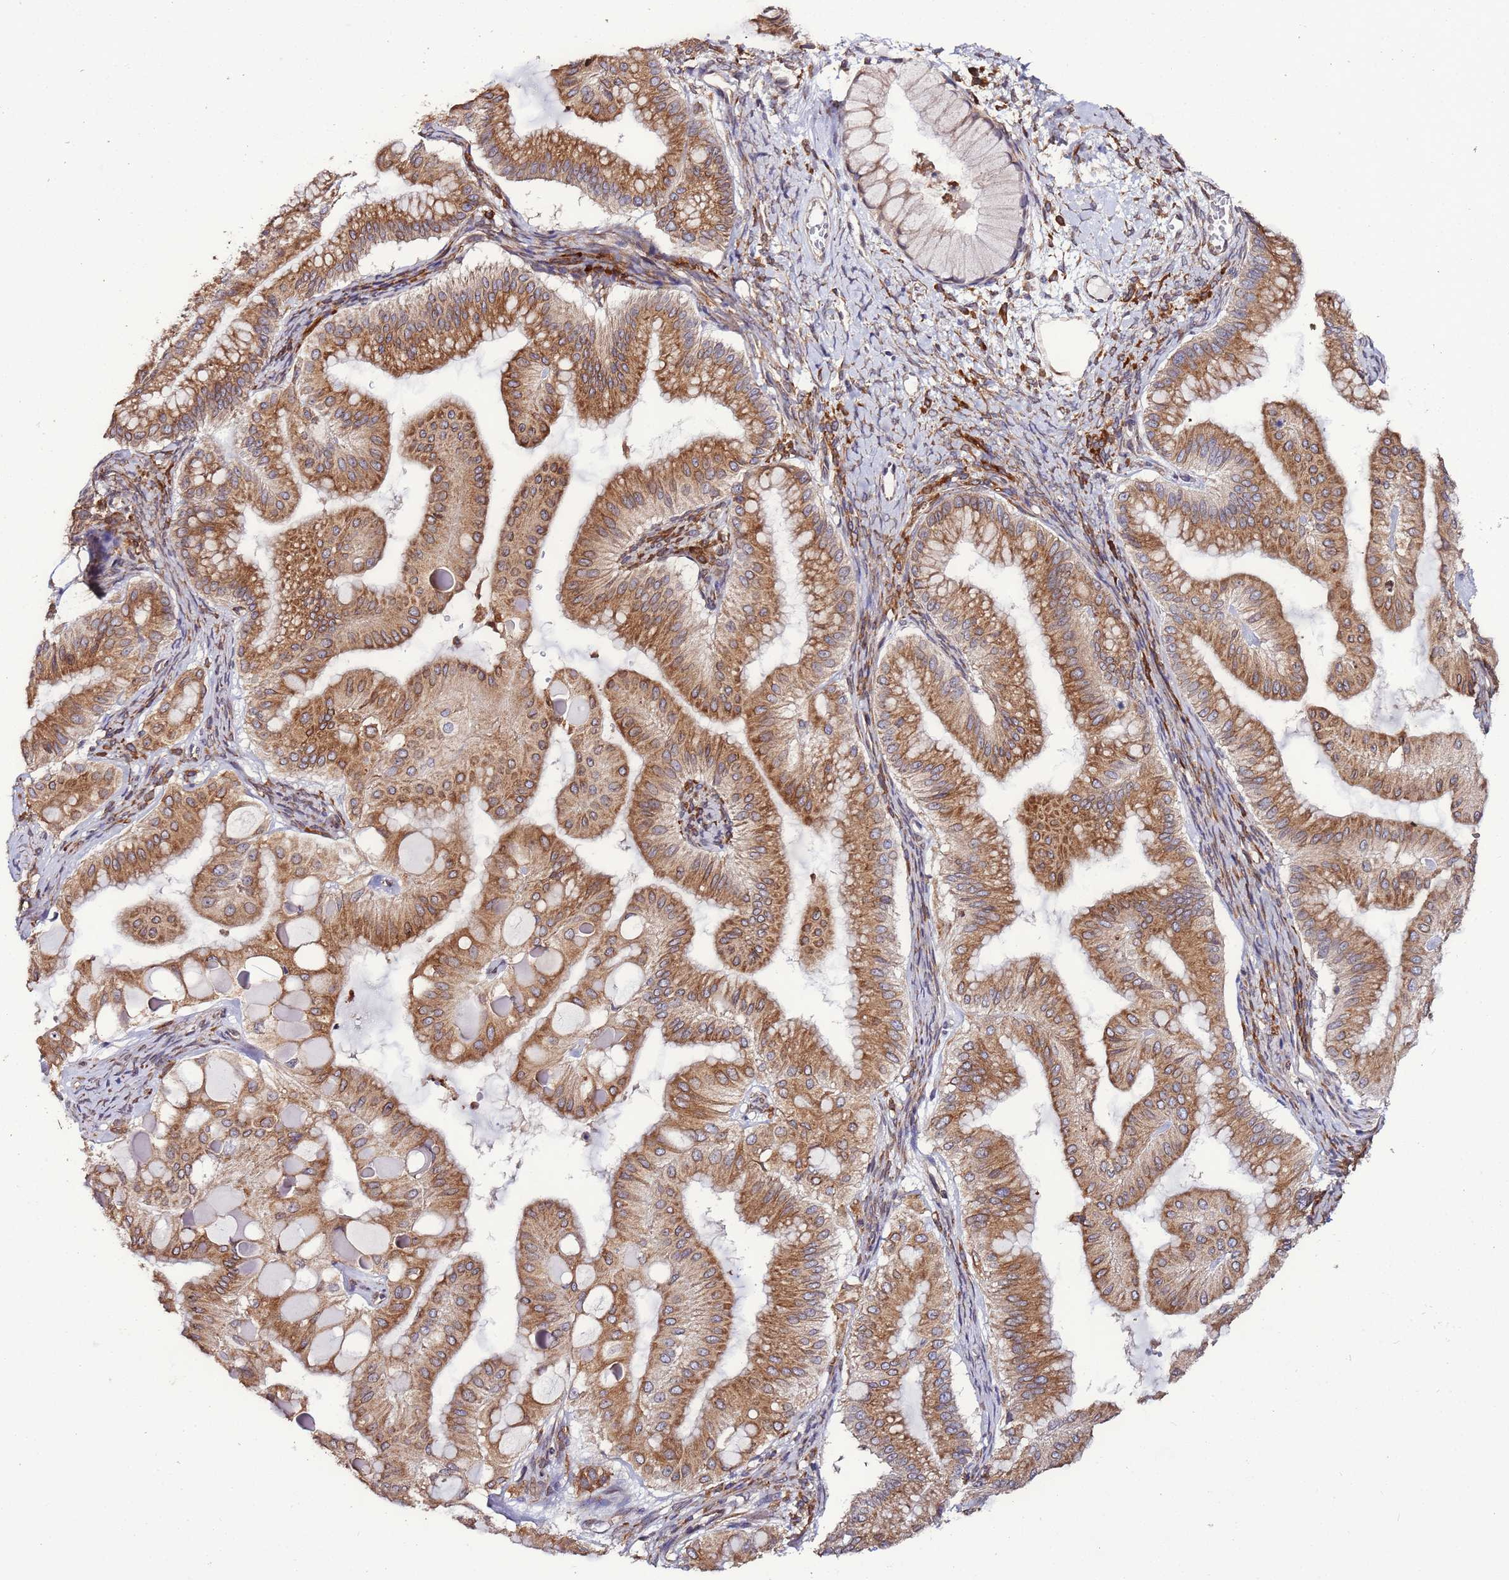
{"staining": {"intensity": "moderate", "quantity": ">75%", "location": "cytoplasmic/membranous"}, "tissue": "ovarian cancer", "cell_type": "Tumor cells", "image_type": "cancer", "snomed": [{"axis": "morphology", "description": "Cystadenocarcinoma, mucinous, NOS"}, {"axis": "topography", "description": "Ovary"}], "caption": "This image demonstrates IHC staining of human ovarian cancer, with medium moderate cytoplasmic/membranous staining in approximately >75% of tumor cells.", "gene": "SLC41A3", "patient": {"sex": "female", "age": 61}}